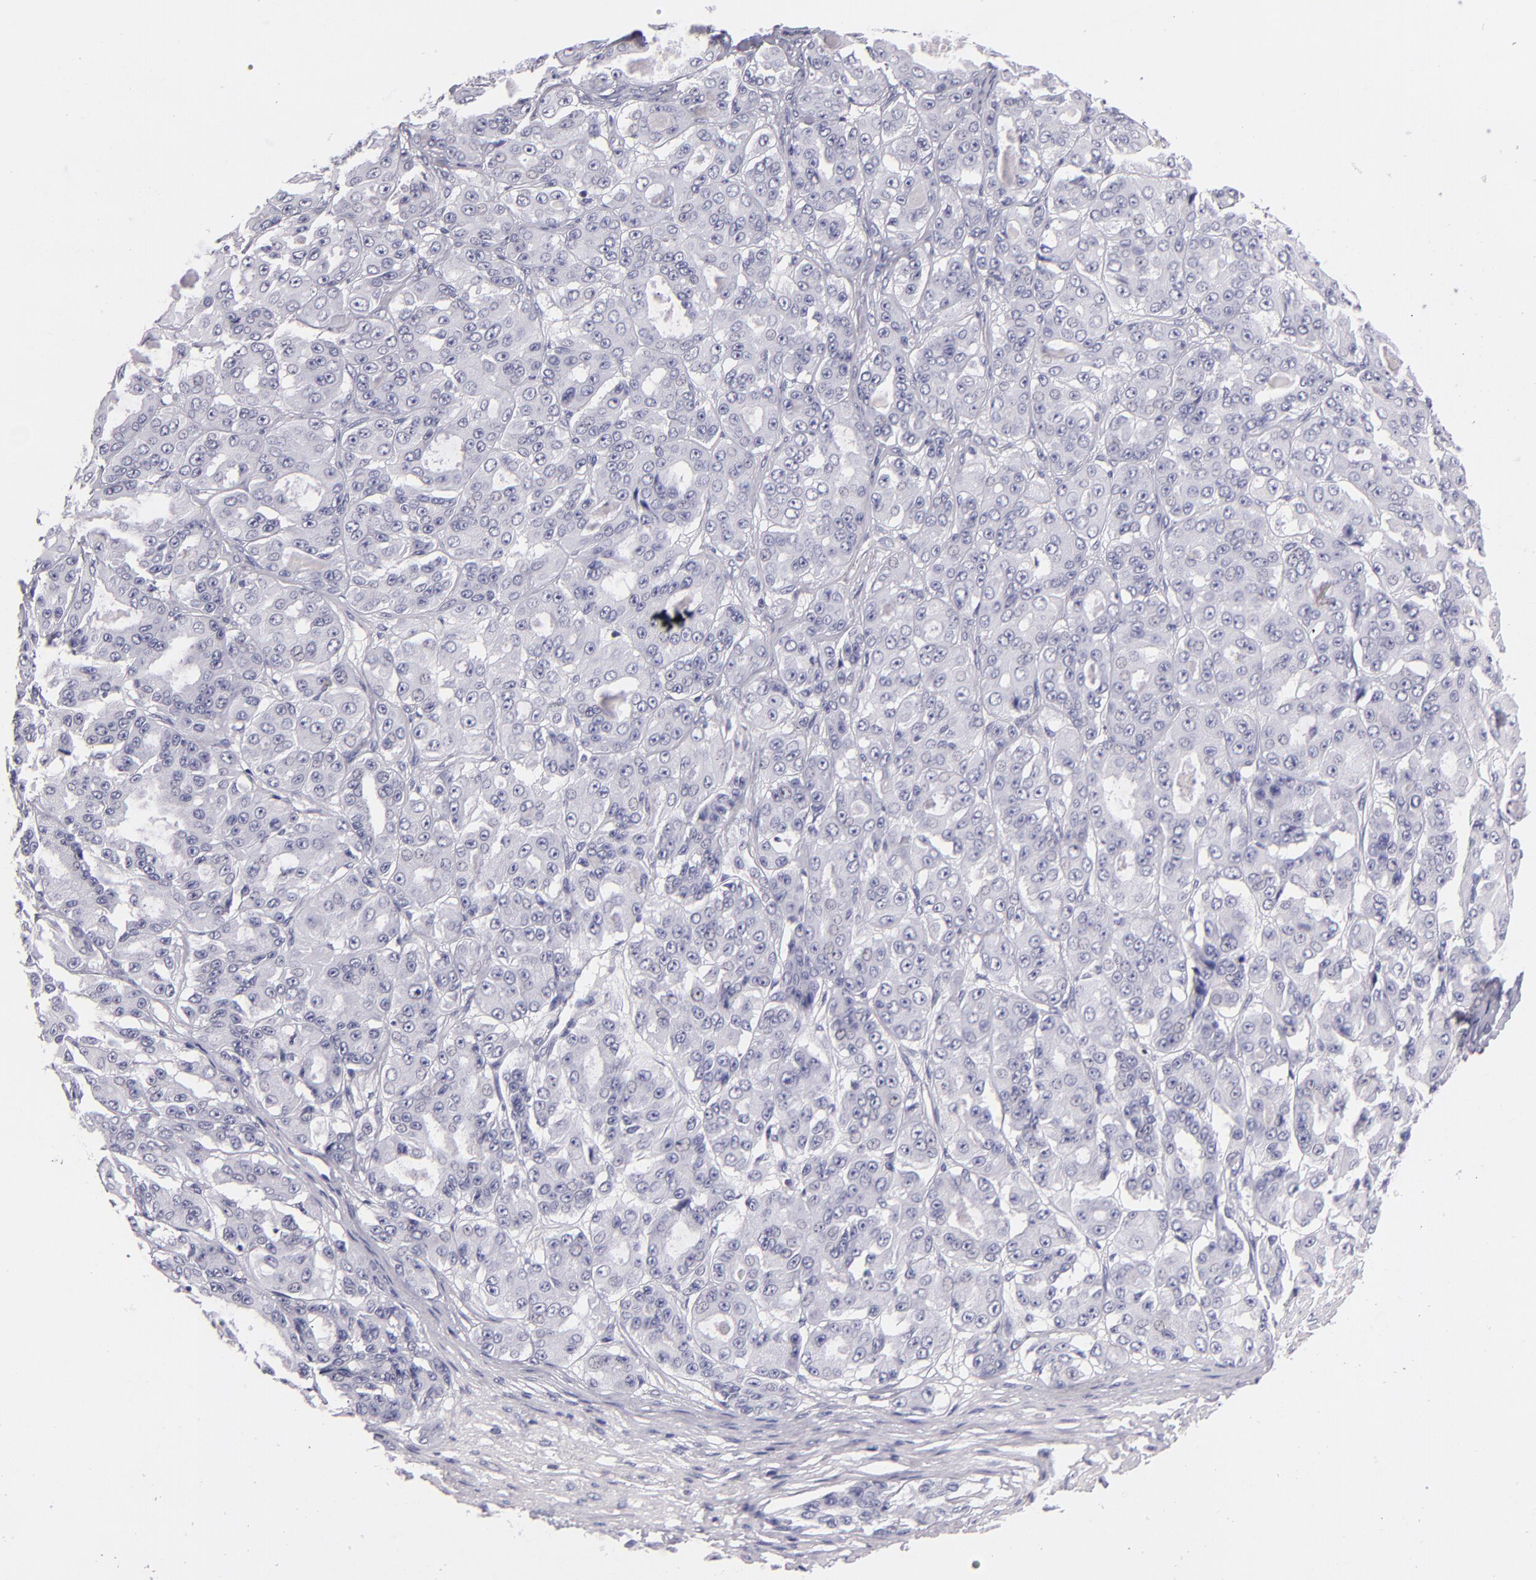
{"staining": {"intensity": "negative", "quantity": "none", "location": "none"}, "tissue": "ovarian cancer", "cell_type": "Tumor cells", "image_type": "cancer", "snomed": [{"axis": "morphology", "description": "Carcinoma, endometroid"}, {"axis": "topography", "description": "Ovary"}], "caption": "A photomicrograph of human endometroid carcinoma (ovarian) is negative for staining in tumor cells.", "gene": "CD48", "patient": {"sex": "female", "age": 61}}